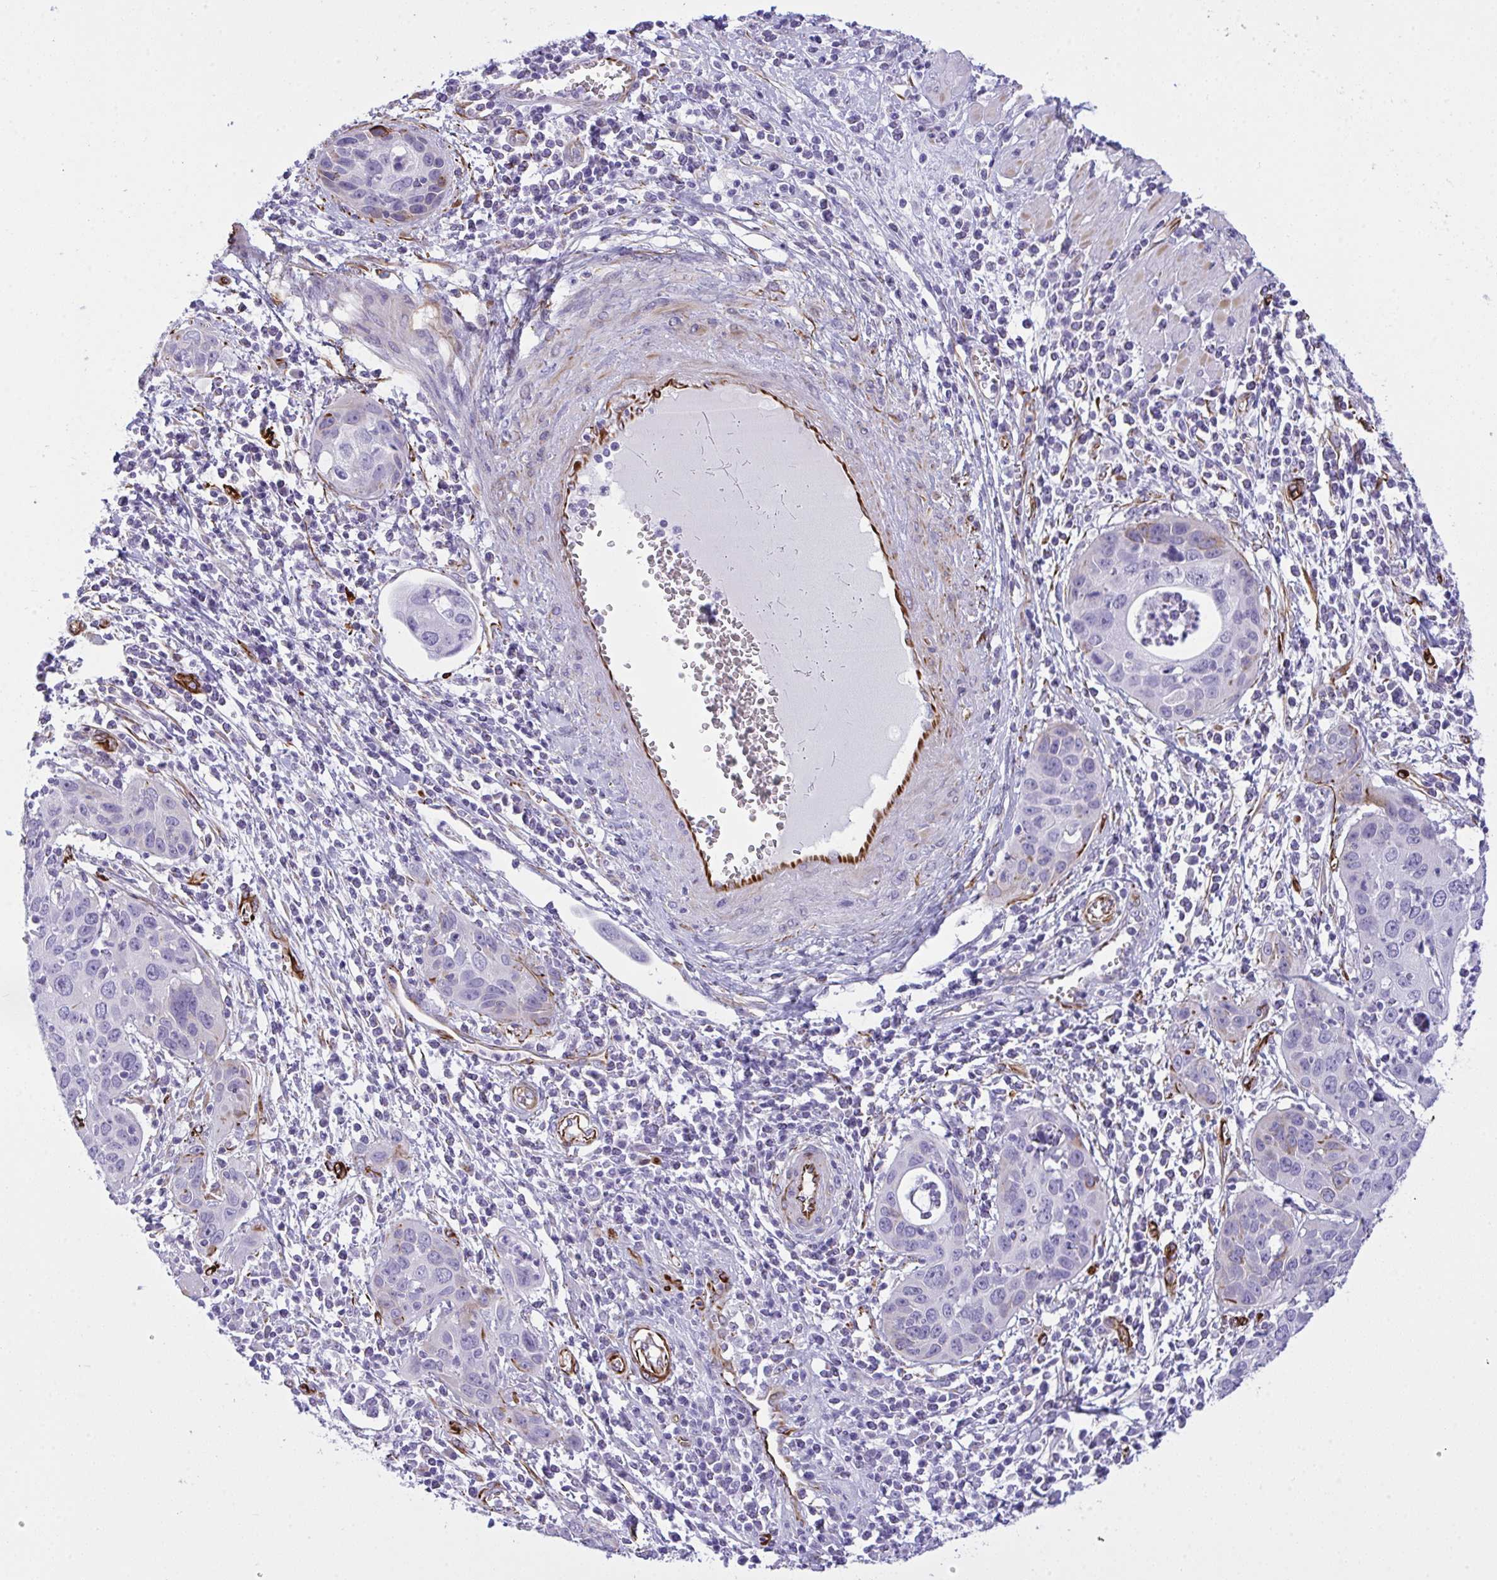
{"staining": {"intensity": "negative", "quantity": "none", "location": "none"}, "tissue": "cervical cancer", "cell_type": "Tumor cells", "image_type": "cancer", "snomed": [{"axis": "morphology", "description": "Squamous cell carcinoma, NOS"}, {"axis": "topography", "description": "Cervix"}], "caption": "Tumor cells are negative for brown protein staining in cervical cancer (squamous cell carcinoma).", "gene": "SLC35B1", "patient": {"sex": "female", "age": 36}}